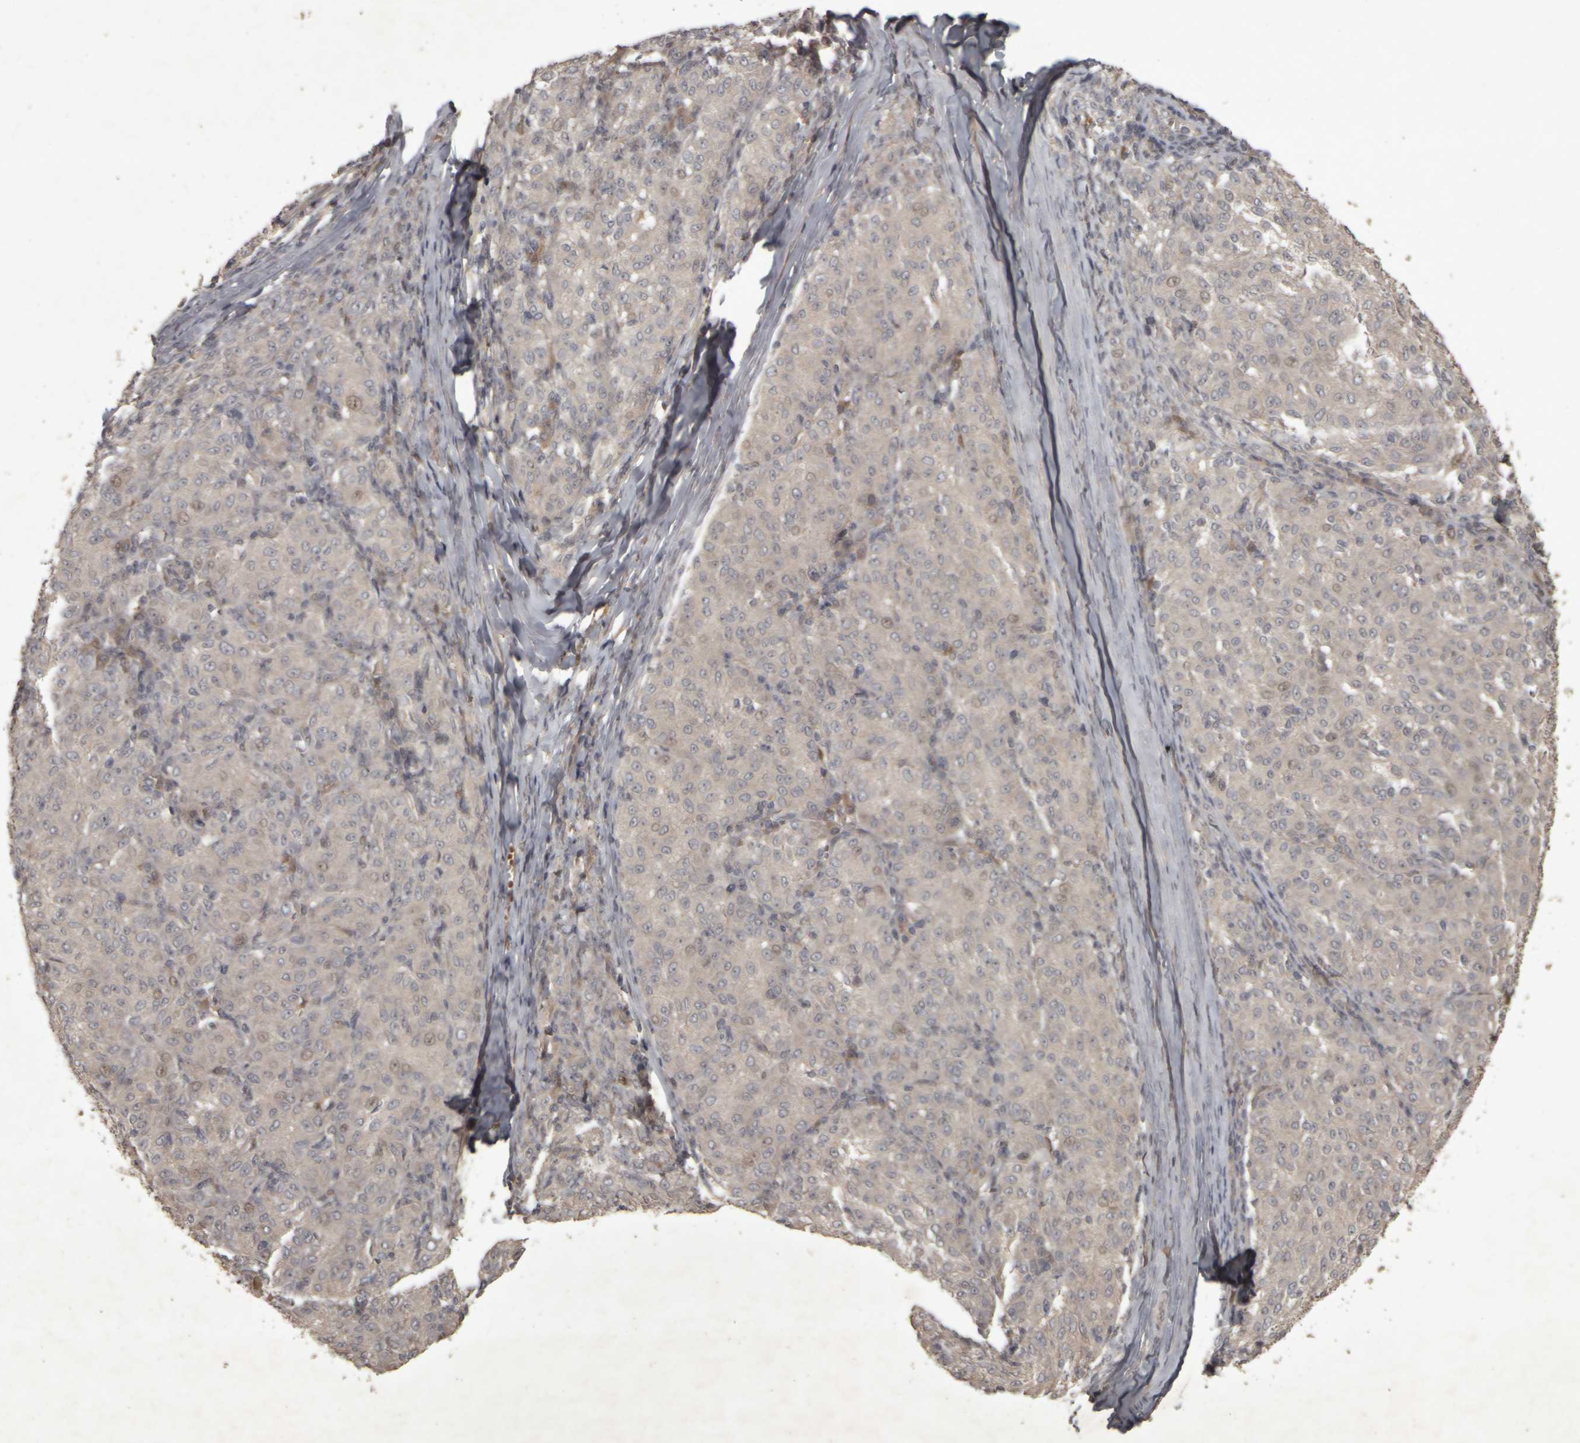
{"staining": {"intensity": "negative", "quantity": "none", "location": "none"}, "tissue": "melanoma", "cell_type": "Tumor cells", "image_type": "cancer", "snomed": [{"axis": "morphology", "description": "Malignant melanoma, NOS"}, {"axis": "topography", "description": "Skin"}], "caption": "Immunohistochemistry (IHC) of human melanoma demonstrates no expression in tumor cells.", "gene": "ACO1", "patient": {"sex": "female", "age": 72}}